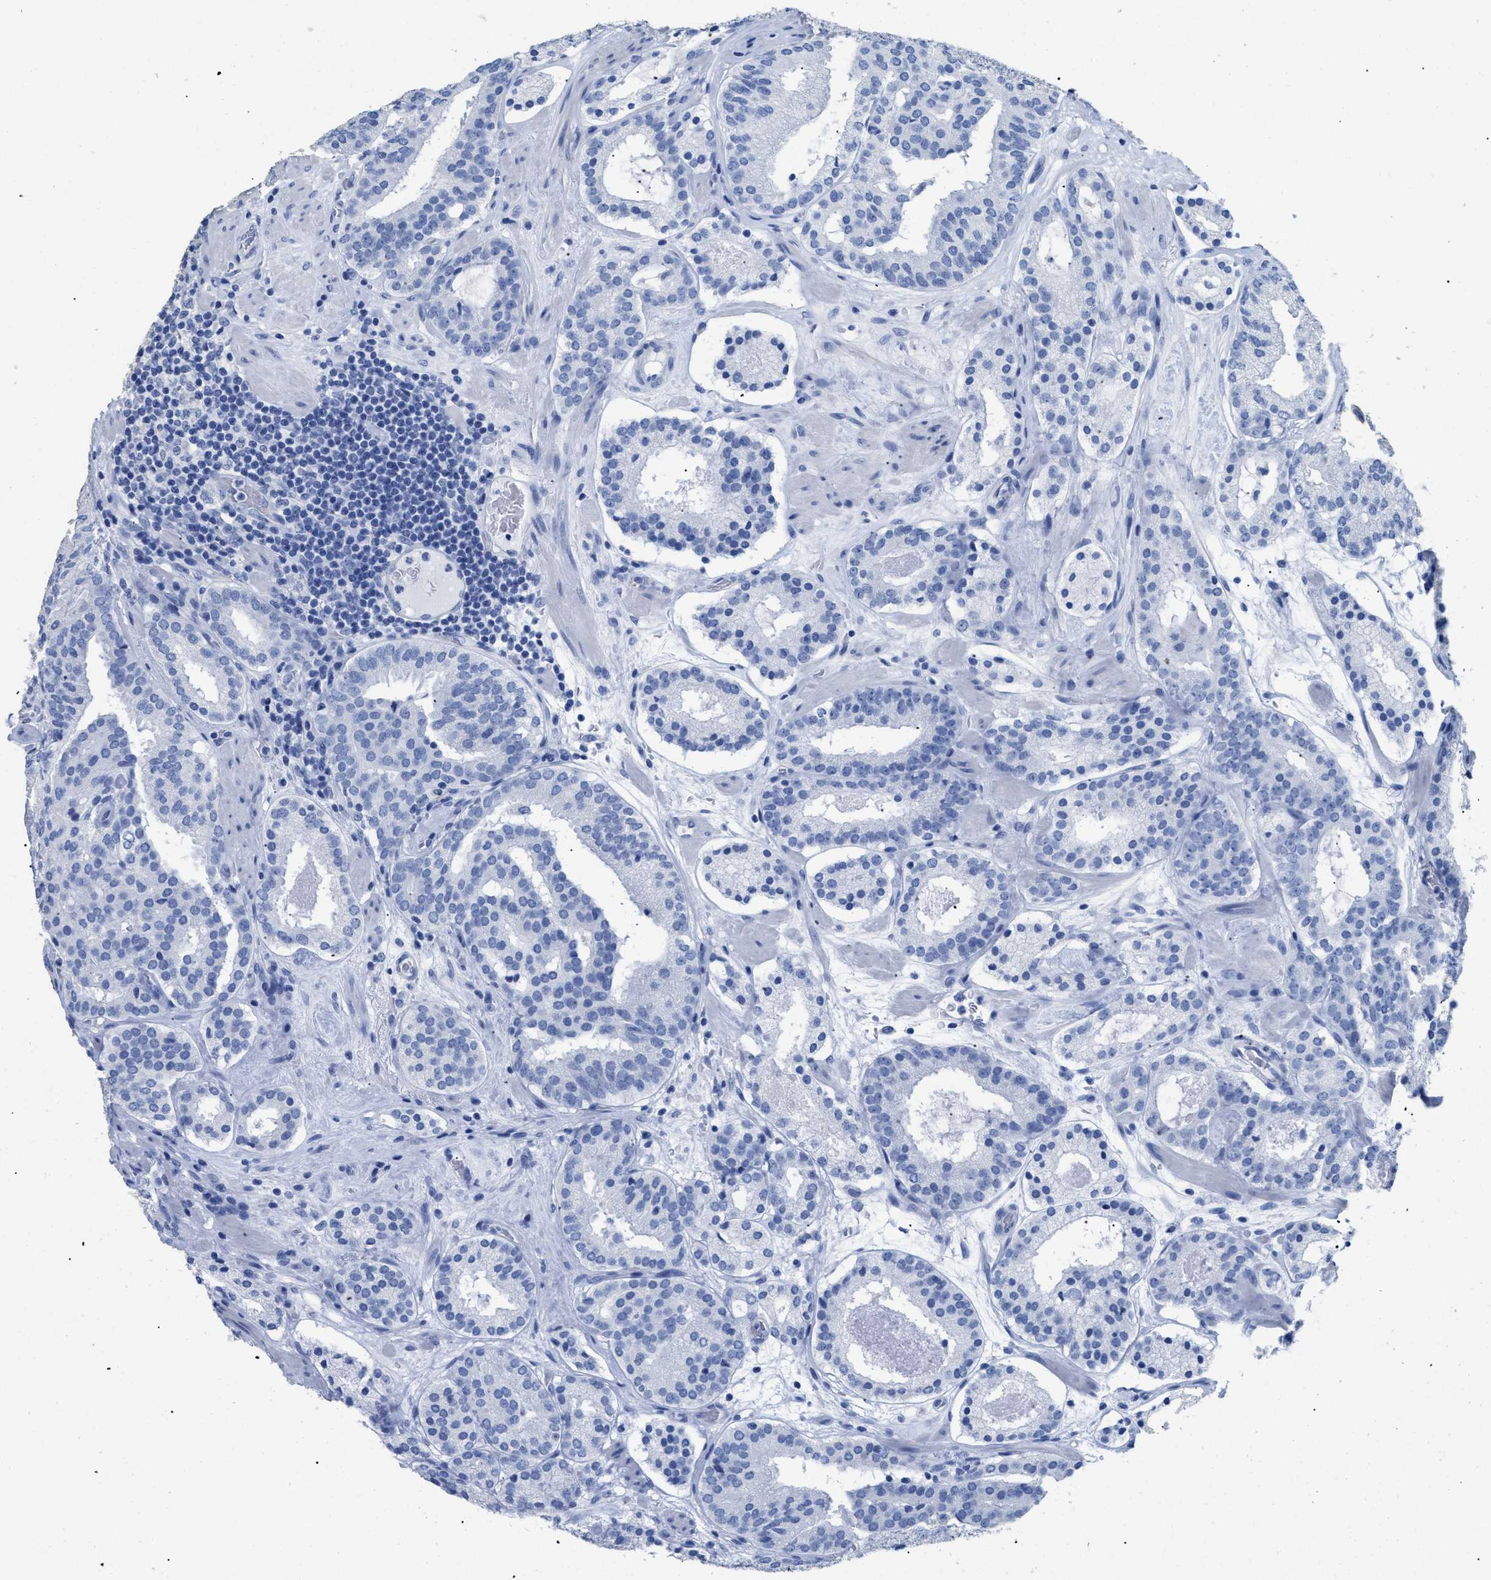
{"staining": {"intensity": "negative", "quantity": "none", "location": "none"}, "tissue": "prostate cancer", "cell_type": "Tumor cells", "image_type": "cancer", "snomed": [{"axis": "morphology", "description": "Adenocarcinoma, Low grade"}, {"axis": "topography", "description": "Prostate"}], "caption": "Immunohistochemistry (IHC) image of human prostate adenocarcinoma (low-grade) stained for a protein (brown), which reveals no staining in tumor cells.", "gene": "DLC1", "patient": {"sex": "male", "age": 69}}